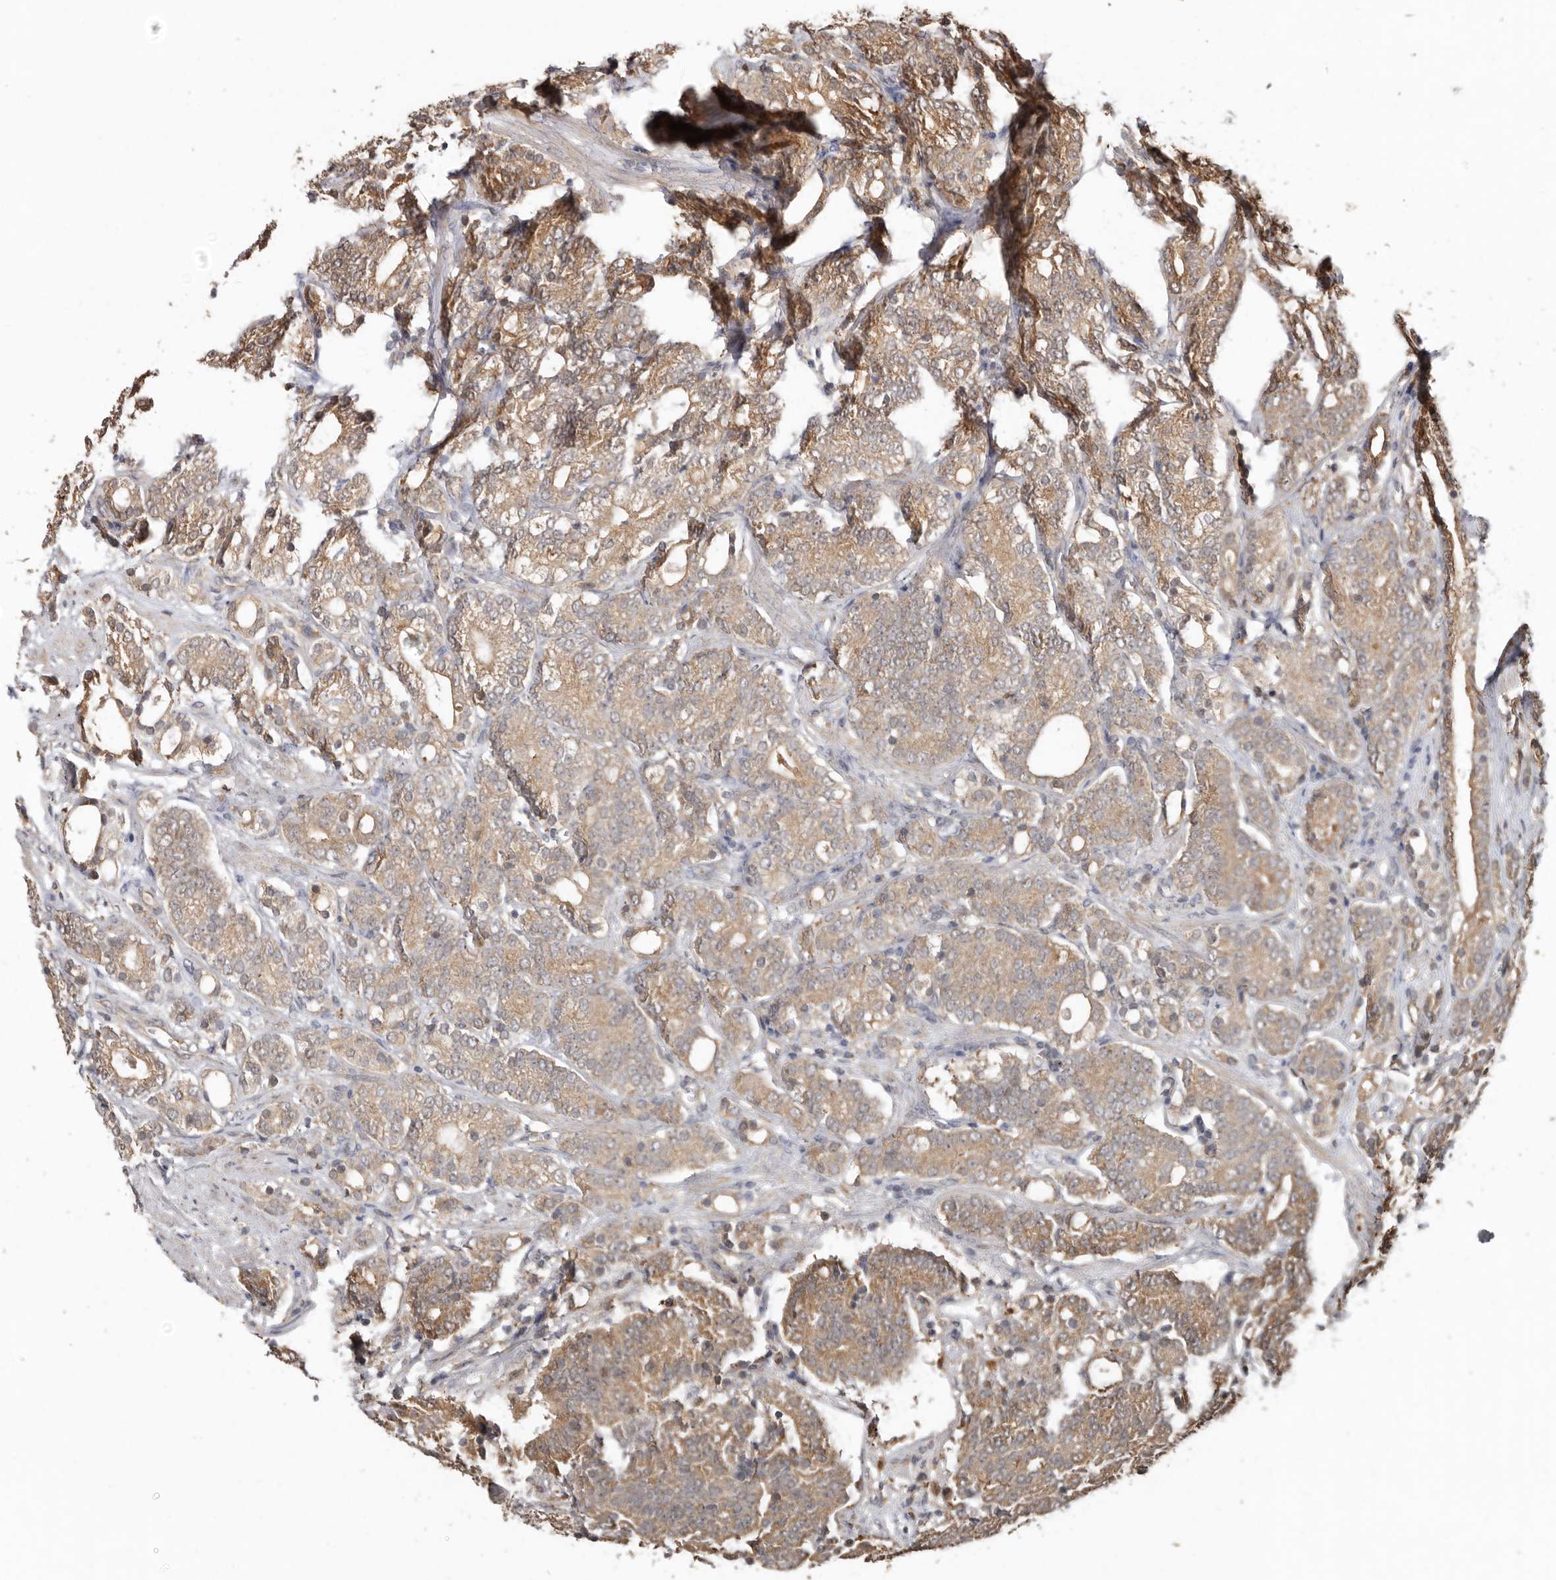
{"staining": {"intensity": "moderate", "quantity": ">75%", "location": "cytoplasmic/membranous"}, "tissue": "prostate cancer", "cell_type": "Tumor cells", "image_type": "cancer", "snomed": [{"axis": "morphology", "description": "Adenocarcinoma, High grade"}, {"axis": "topography", "description": "Prostate"}], "caption": "This is a micrograph of IHC staining of prostate cancer, which shows moderate positivity in the cytoplasmic/membranous of tumor cells.", "gene": "RSPO2", "patient": {"sex": "male", "age": 57}}